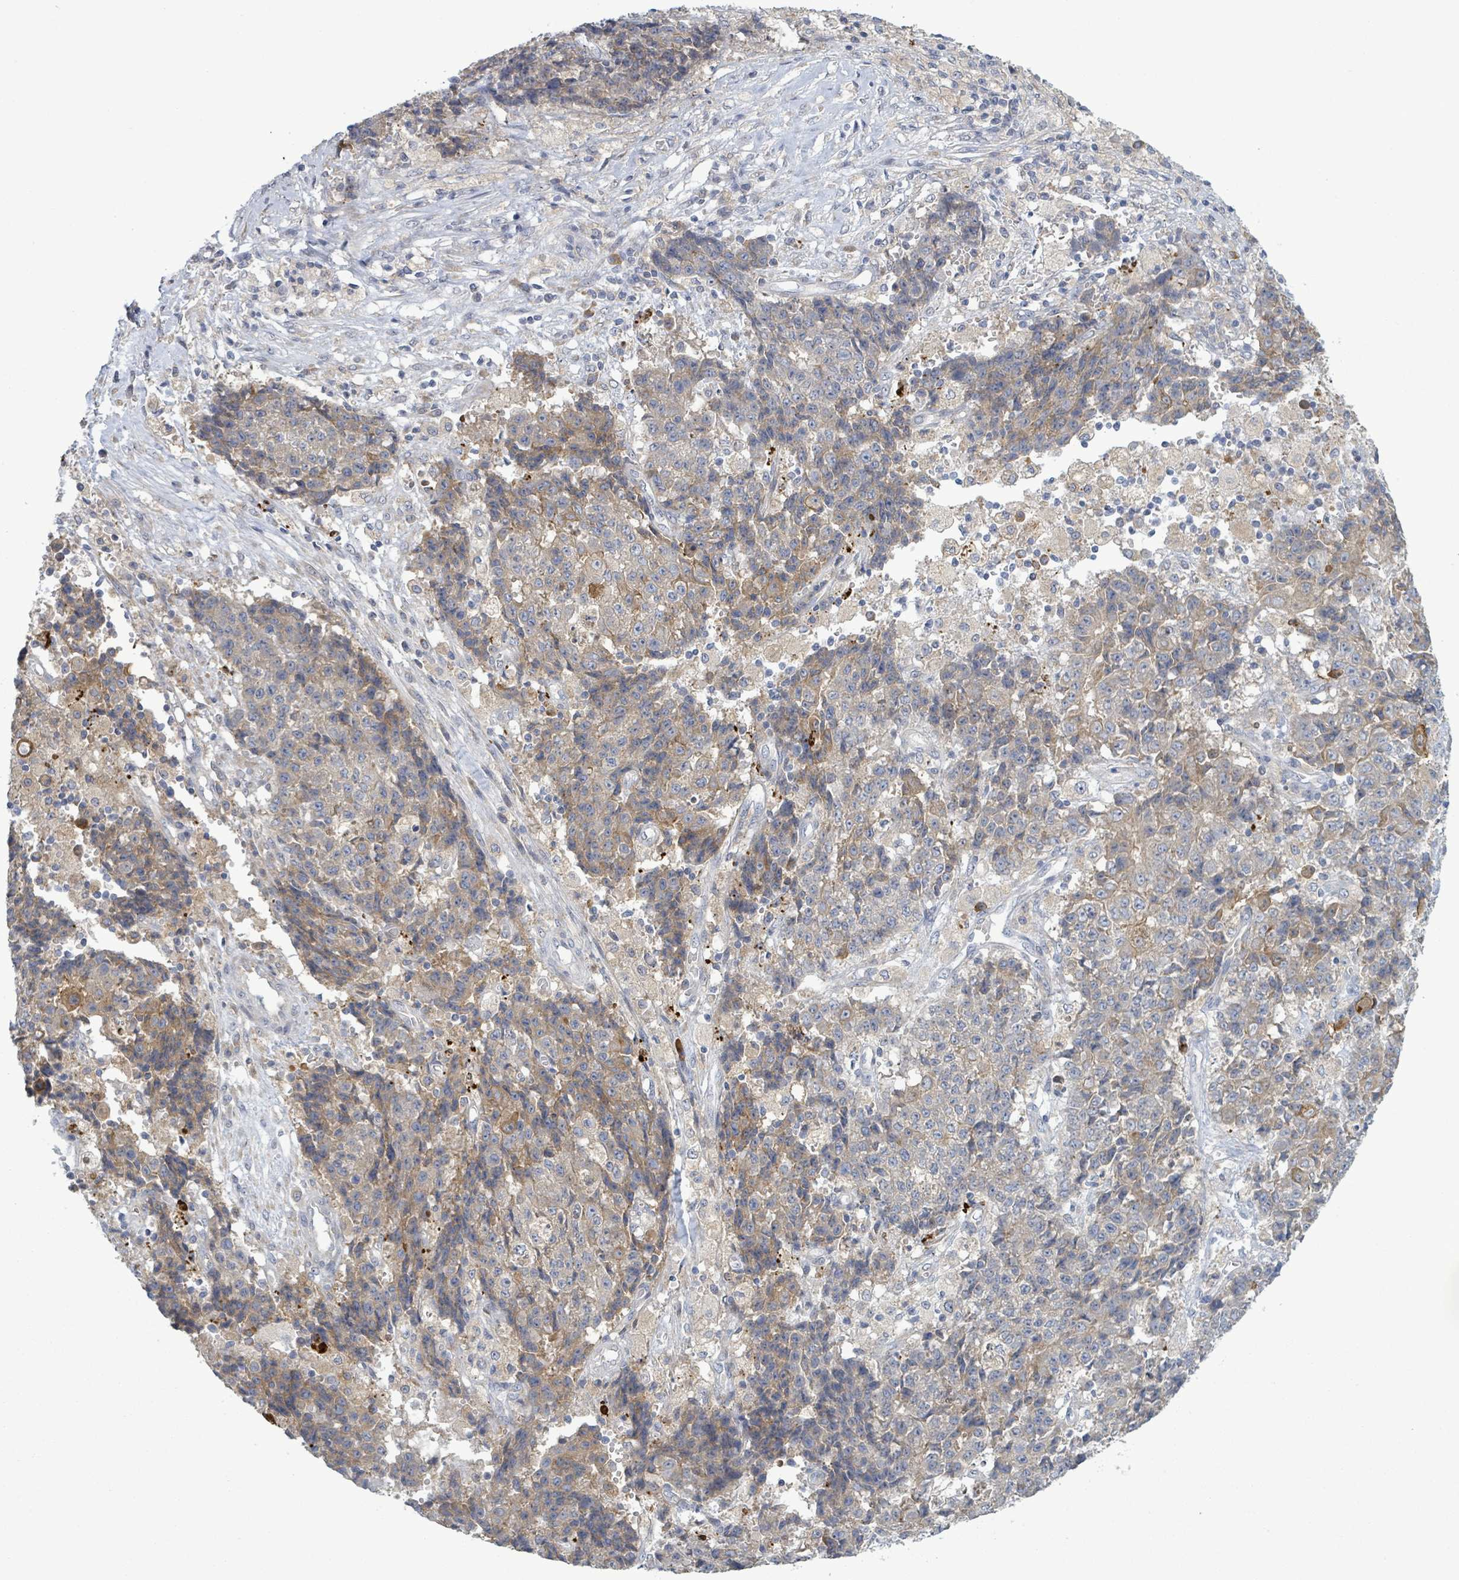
{"staining": {"intensity": "moderate", "quantity": "<25%", "location": "cytoplasmic/membranous"}, "tissue": "ovarian cancer", "cell_type": "Tumor cells", "image_type": "cancer", "snomed": [{"axis": "morphology", "description": "Carcinoma, endometroid"}, {"axis": "topography", "description": "Ovary"}], "caption": "IHC histopathology image of neoplastic tissue: human ovarian endometroid carcinoma stained using immunohistochemistry shows low levels of moderate protein expression localized specifically in the cytoplasmic/membranous of tumor cells, appearing as a cytoplasmic/membranous brown color.", "gene": "ATP13A1", "patient": {"sex": "female", "age": 42}}